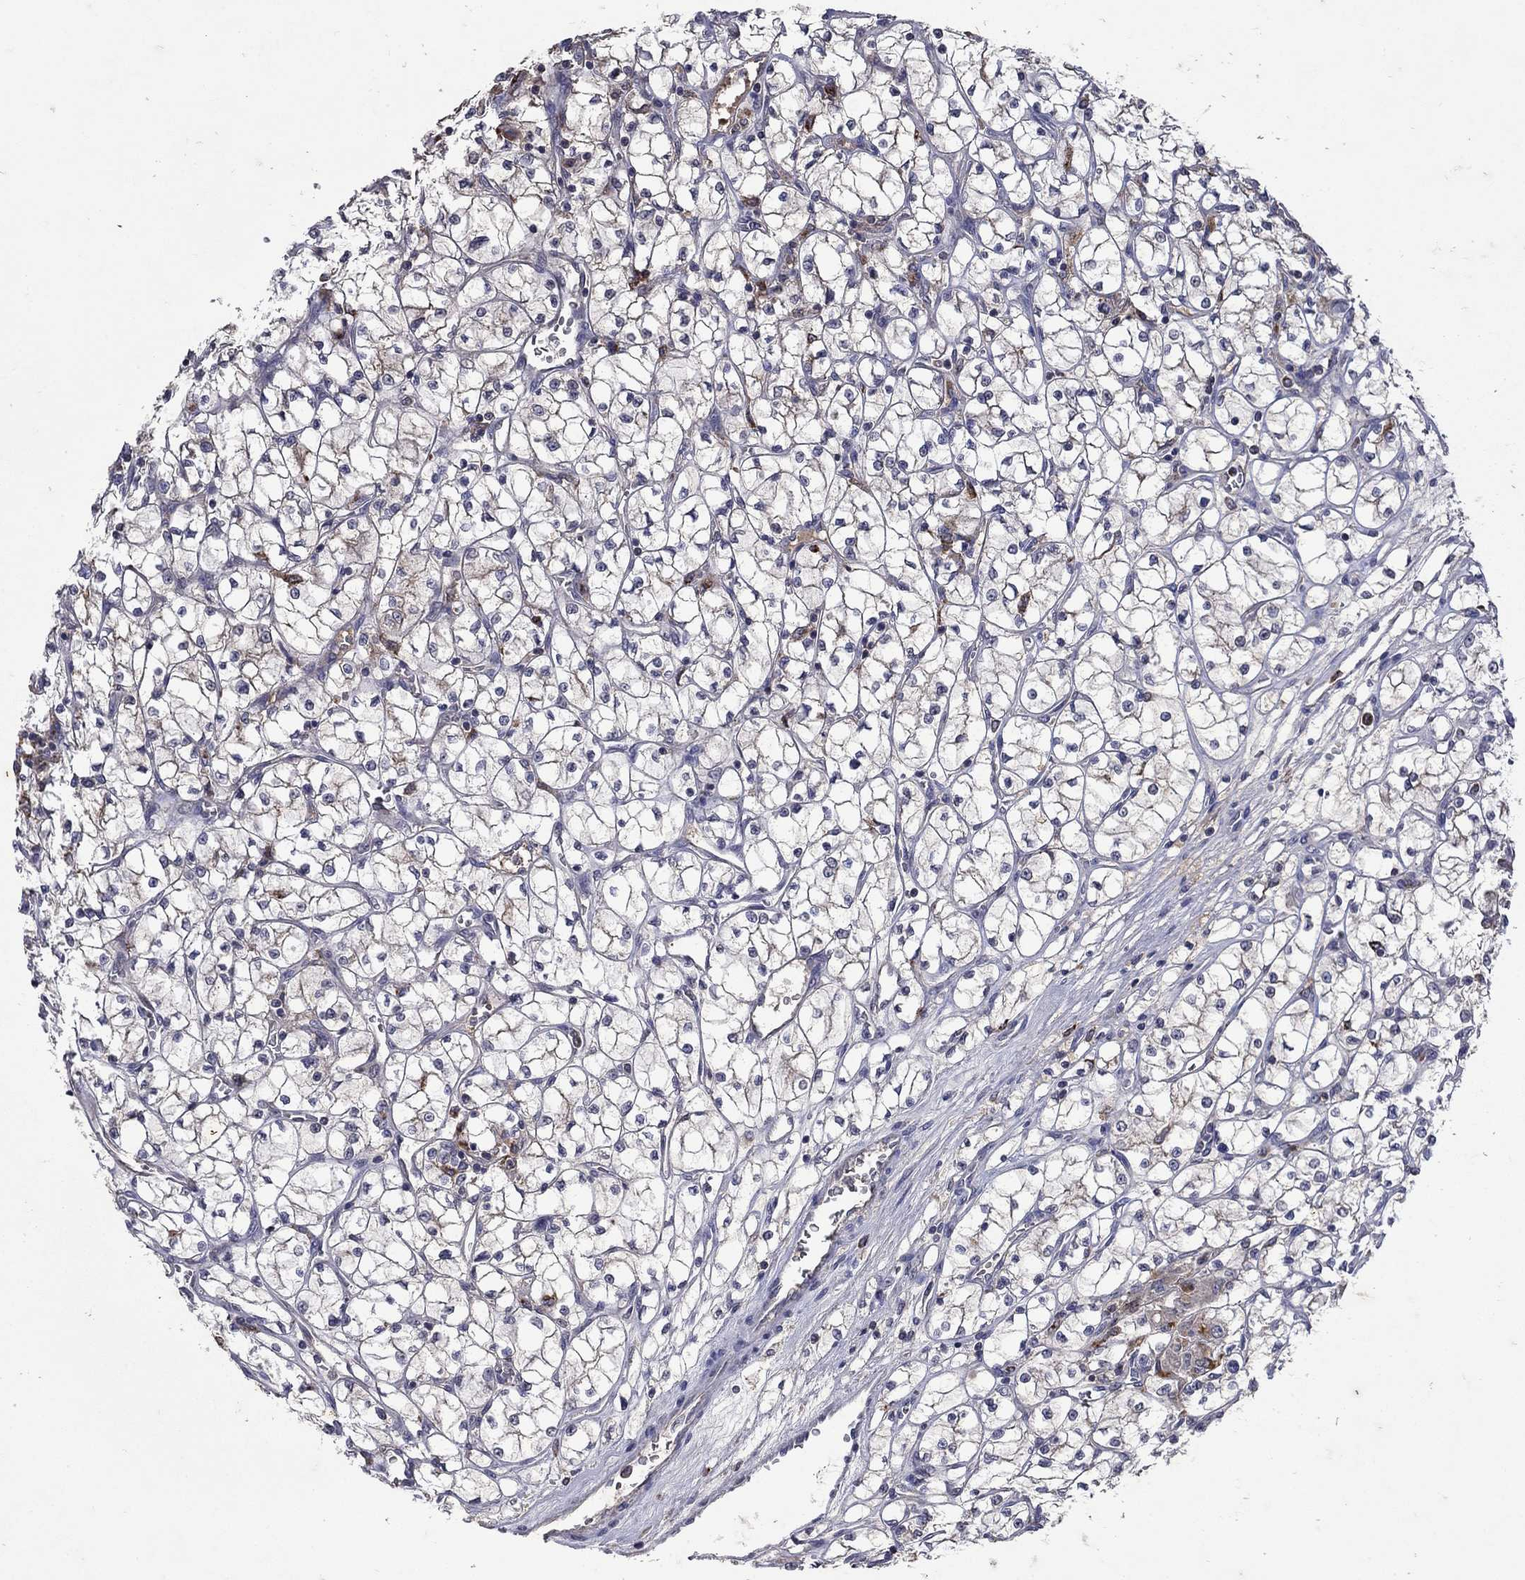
{"staining": {"intensity": "negative", "quantity": "none", "location": "none"}, "tissue": "renal cancer", "cell_type": "Tumor cells", "image_type": "cancer", "snomed": [{"axis": "morphology", "description": "Adenocarcinoma, NOS"}, {"axis": "topography", "description": "Kidney"}], "caption": "High power microscopy micrograph of an immunohistochemistry histopathology image of renal cancer, revealing no significant staining in tumor cells.", "gene": "NPC2", "patient": {"sex": "female", "age": 64}}